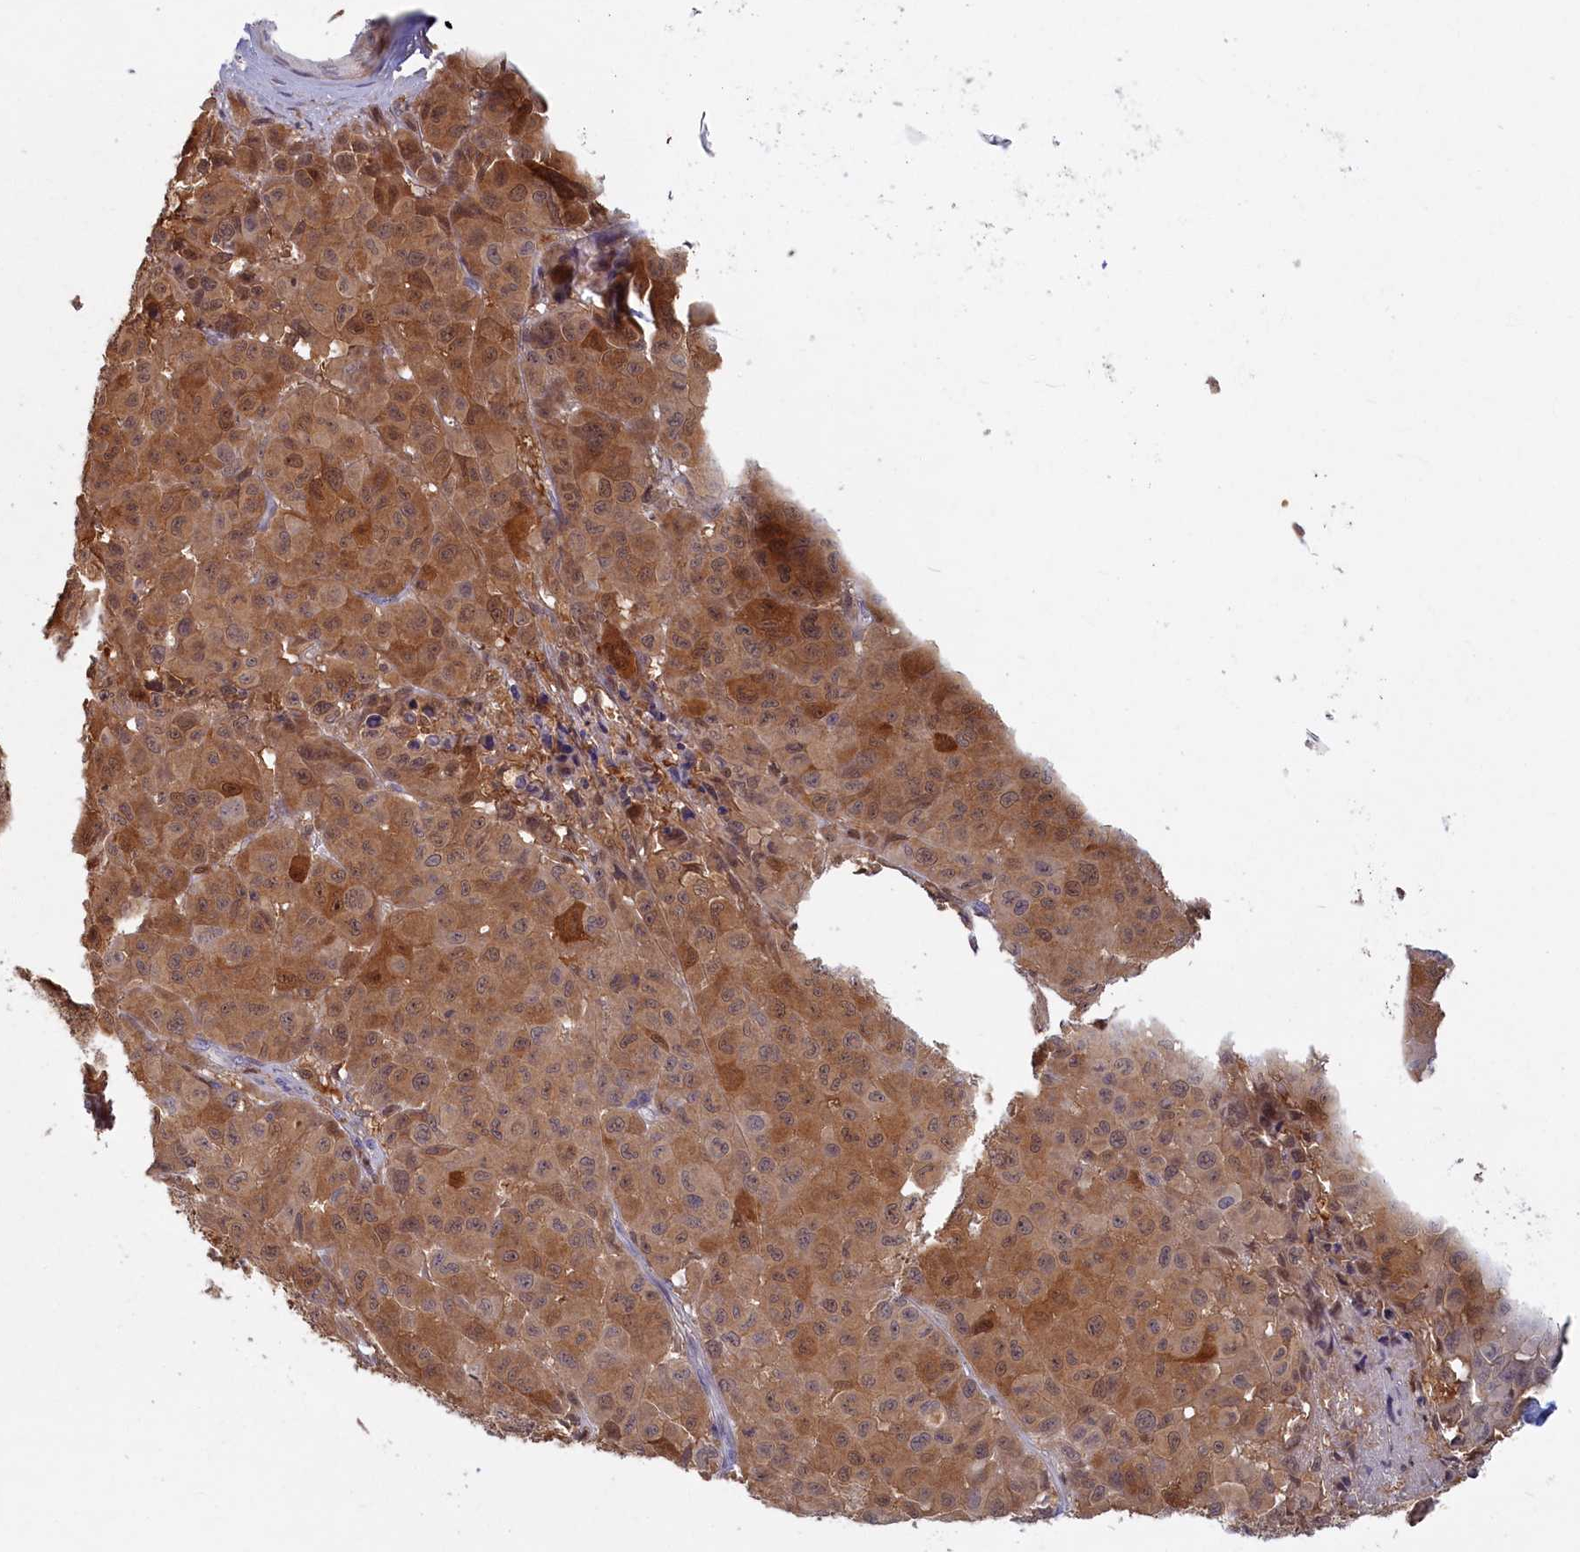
{"staining": {"intensity": "moderate", "quantity": ">75%", "location": "cytoplasmic/membranous"}, "tissue": "melanoma", "cell_type": "Tumor cells", "image_type": "cancer", "snomed": [{"axis": "morphology", "description": "Malignant melanoma, NOS"}, {"axis": "topography", "description": "Skin"}], "caption": "Immunohistochemistry (DAB) staining of human melanoma exhibits moderate cytoplasmic/membranous protein staining in about >75% of tumor cells. (DAB = brown stain, brightfield microscopy at high magnification).", "gene": "BLVRB", "patient": {"sex": "male", "age": 73}}